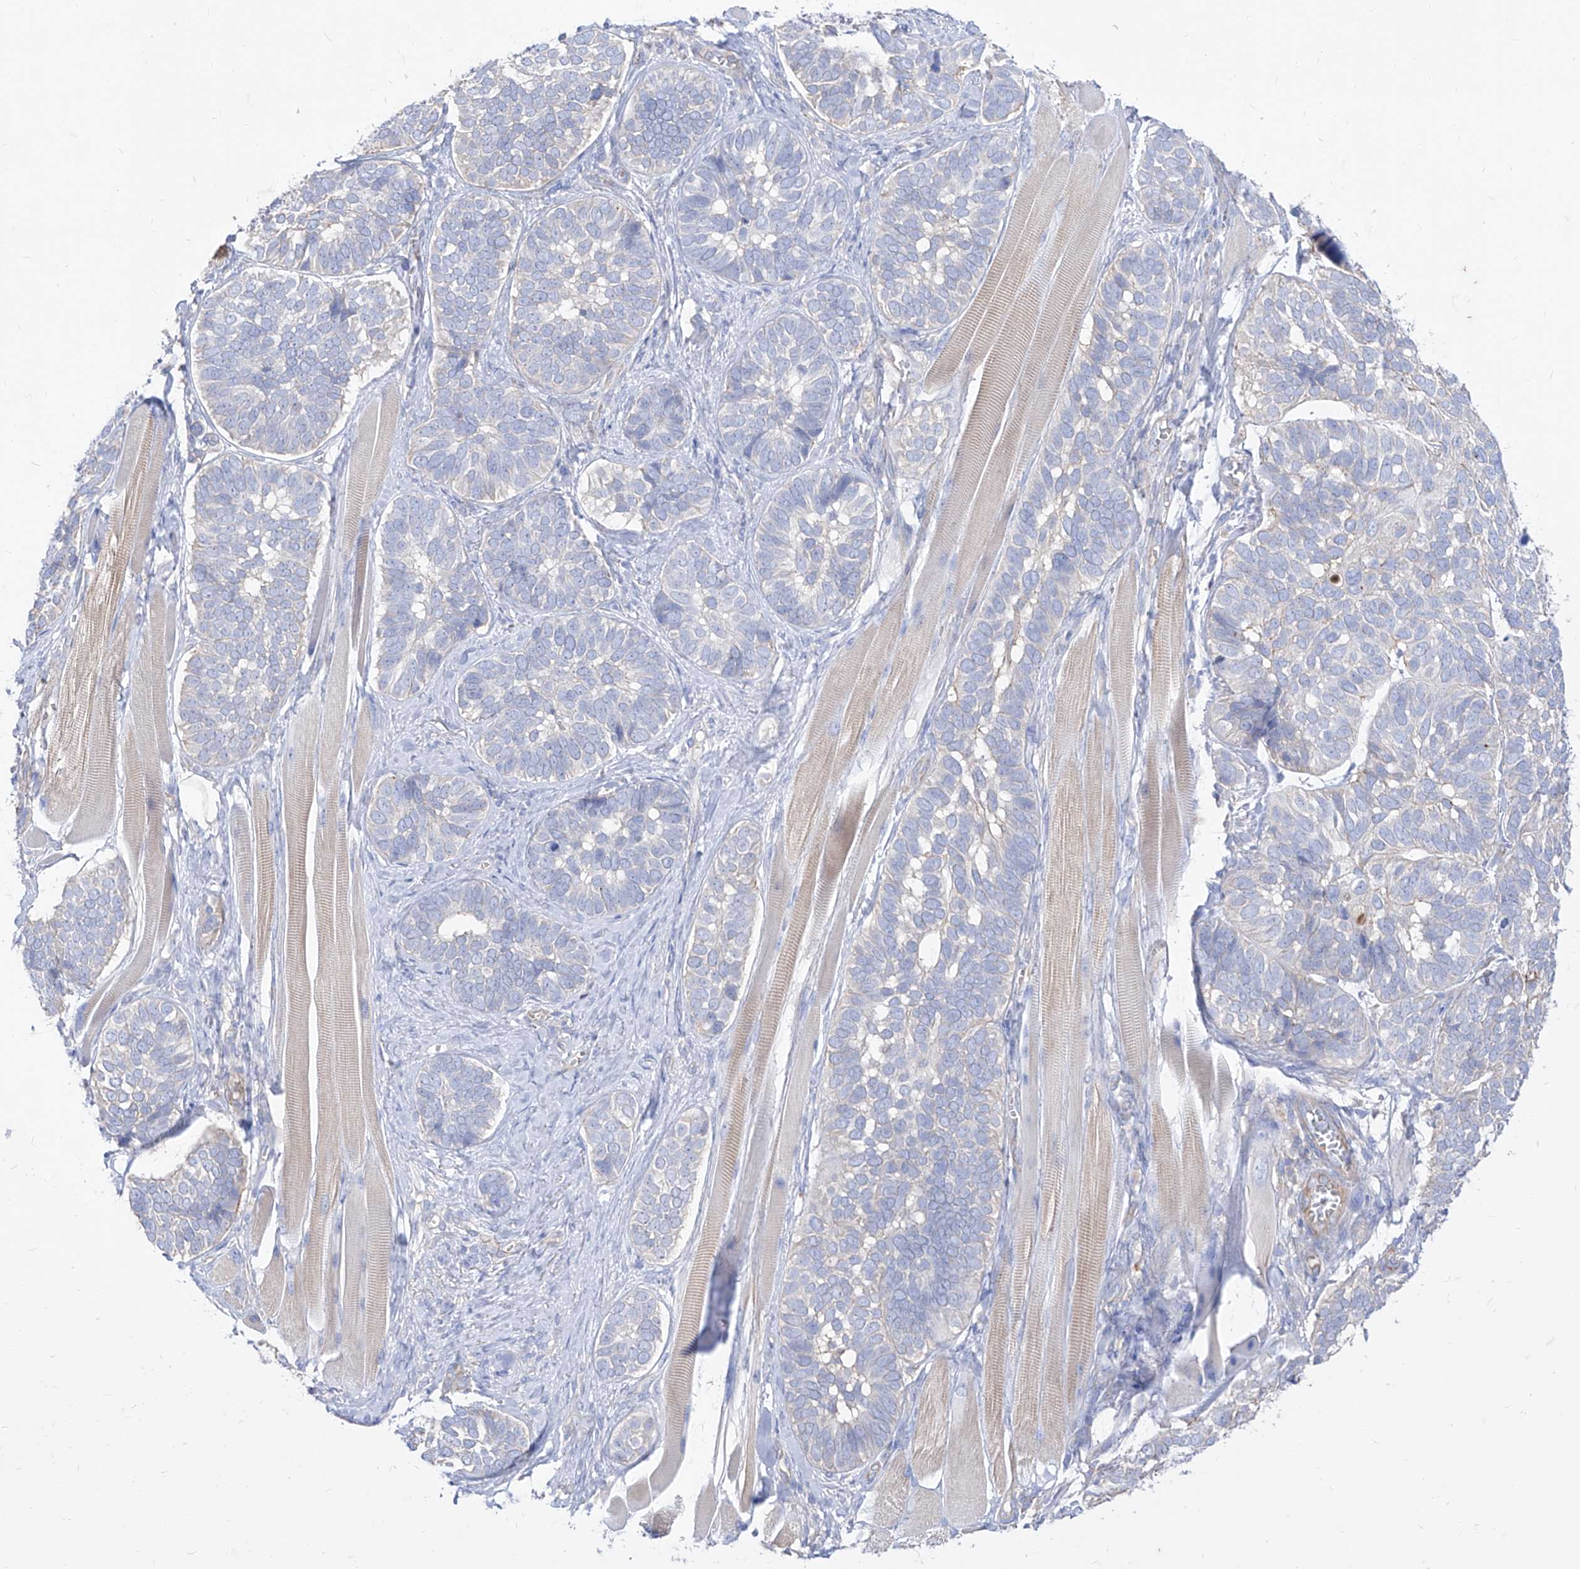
{"staining": {"intensity": "negative", "quantity": "none", "location": "none"}, "tissue": "skin cancer", "cell_type": "Tumor cells", "image_type": "cancer", "snomed": [{"axis": "morphology", "description": "Basal cell carcinoma"}, {"axis": "topography", "description": "Skin"}], "caption": "Tumor cells show no significant positivity in skin basal cell carcinoma. The staining is performed using DAB (3,3'-diaminobenzidine) brown chromogen with nuclei counter-stained in using hematoxylin.", "gene": "C1orf74", "patient": {"sex": "male", "age": 62}}